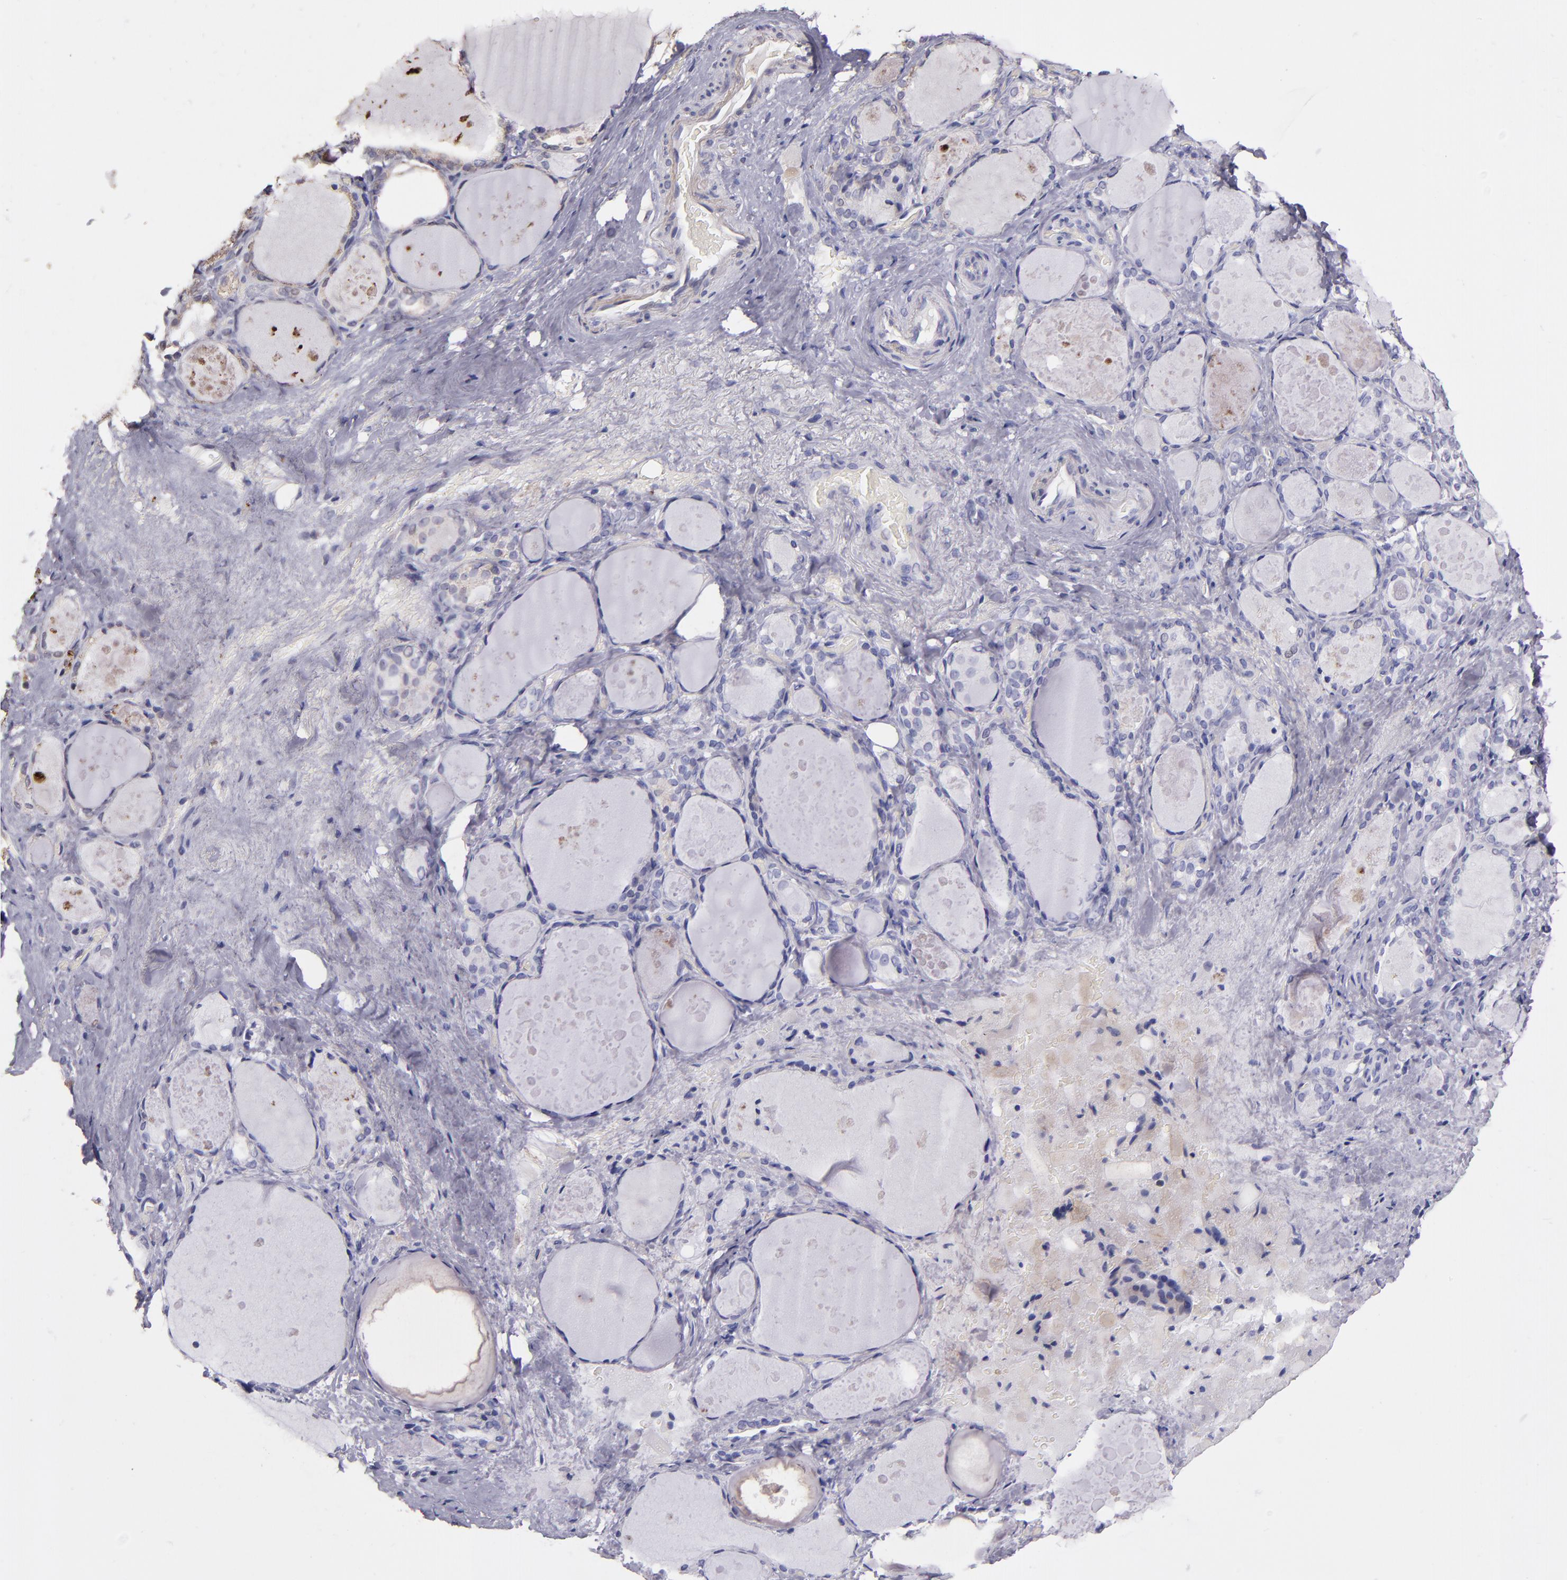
{"staining": {"intensity": "weak", "quantity": ">75%", "location": "cytoplasmic/membranous"}, "tissue": "thyroid gland", "cell_type": "Glandular cells", "image_type": "normal", "snomed": [{"axis": "morphology", "description": "Normal tissue, NOS"}, {"axis": "topography", "description": "Thyroid gland"}], "caption": "Brown immunohistochemical staining in benign human thyroid gland displays weak cytoplasmic/membranous positivity in approximately >75% of glandular cells.", "gene": "HECTD1", "patient": {"sex": "female", "age": 75}}